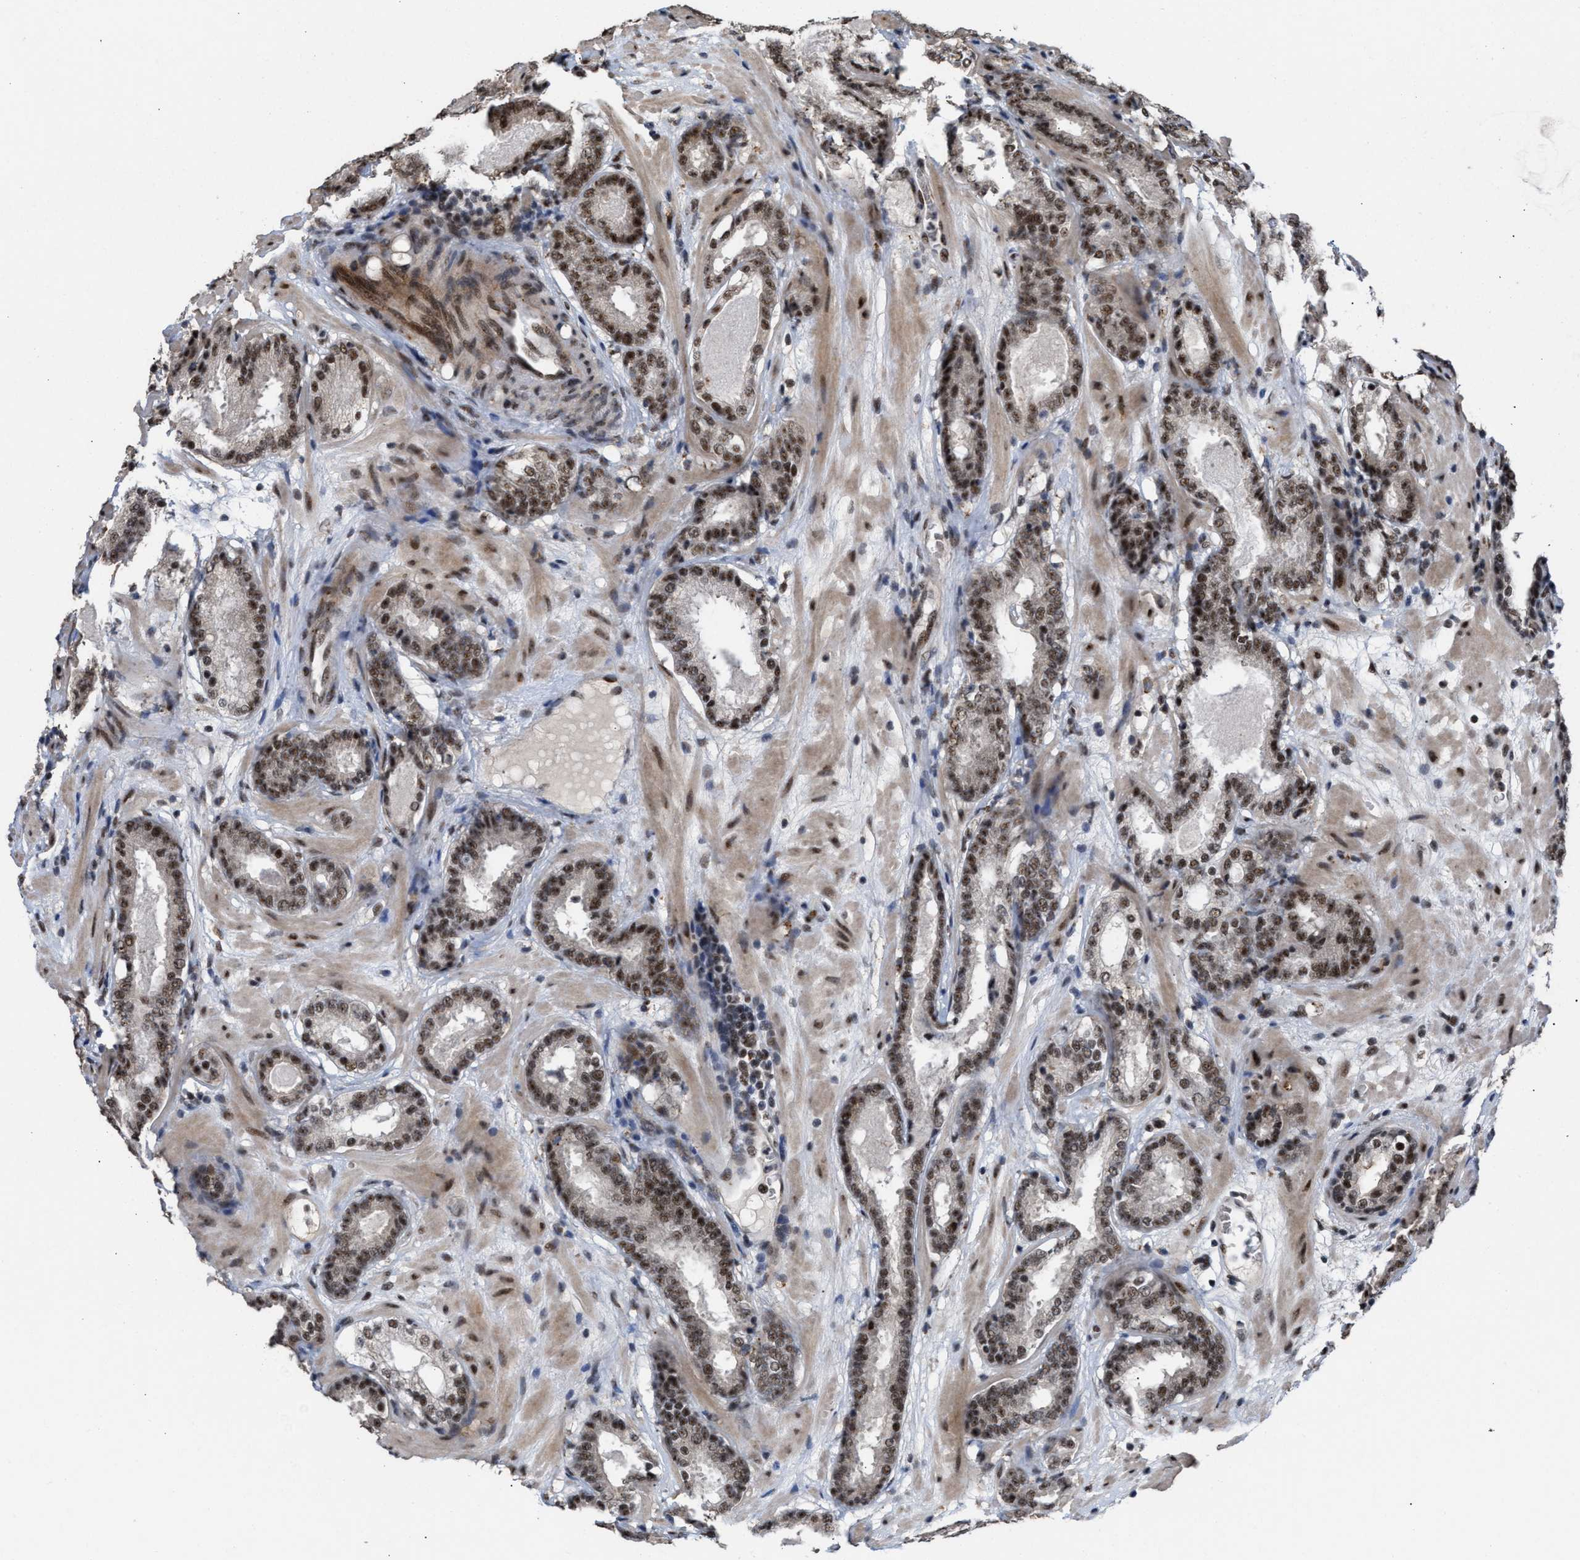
{"staining": {"intensity": "strong", "quantity": ">75%", "location": "nuclear"}, "tissue": "prostate cancer", "cell_type": "Tumor cells", "image_type": "cancer", "snomed": [{"axis": "morphology", "description": "Adenocarcinoma, Low grade"}, {"axis": "topography", "description": "Prostate"}], "caption": "IHC of low-grade adenocarcinoma (prostate) exhibits high levels of strong nuclear expression in approximately >75% of tumor cells. The protein is shown in brown color, while the nuclei are stained blue.", "gene": "EIF4A3", "patient": {"sex": "male", "age": 69}}